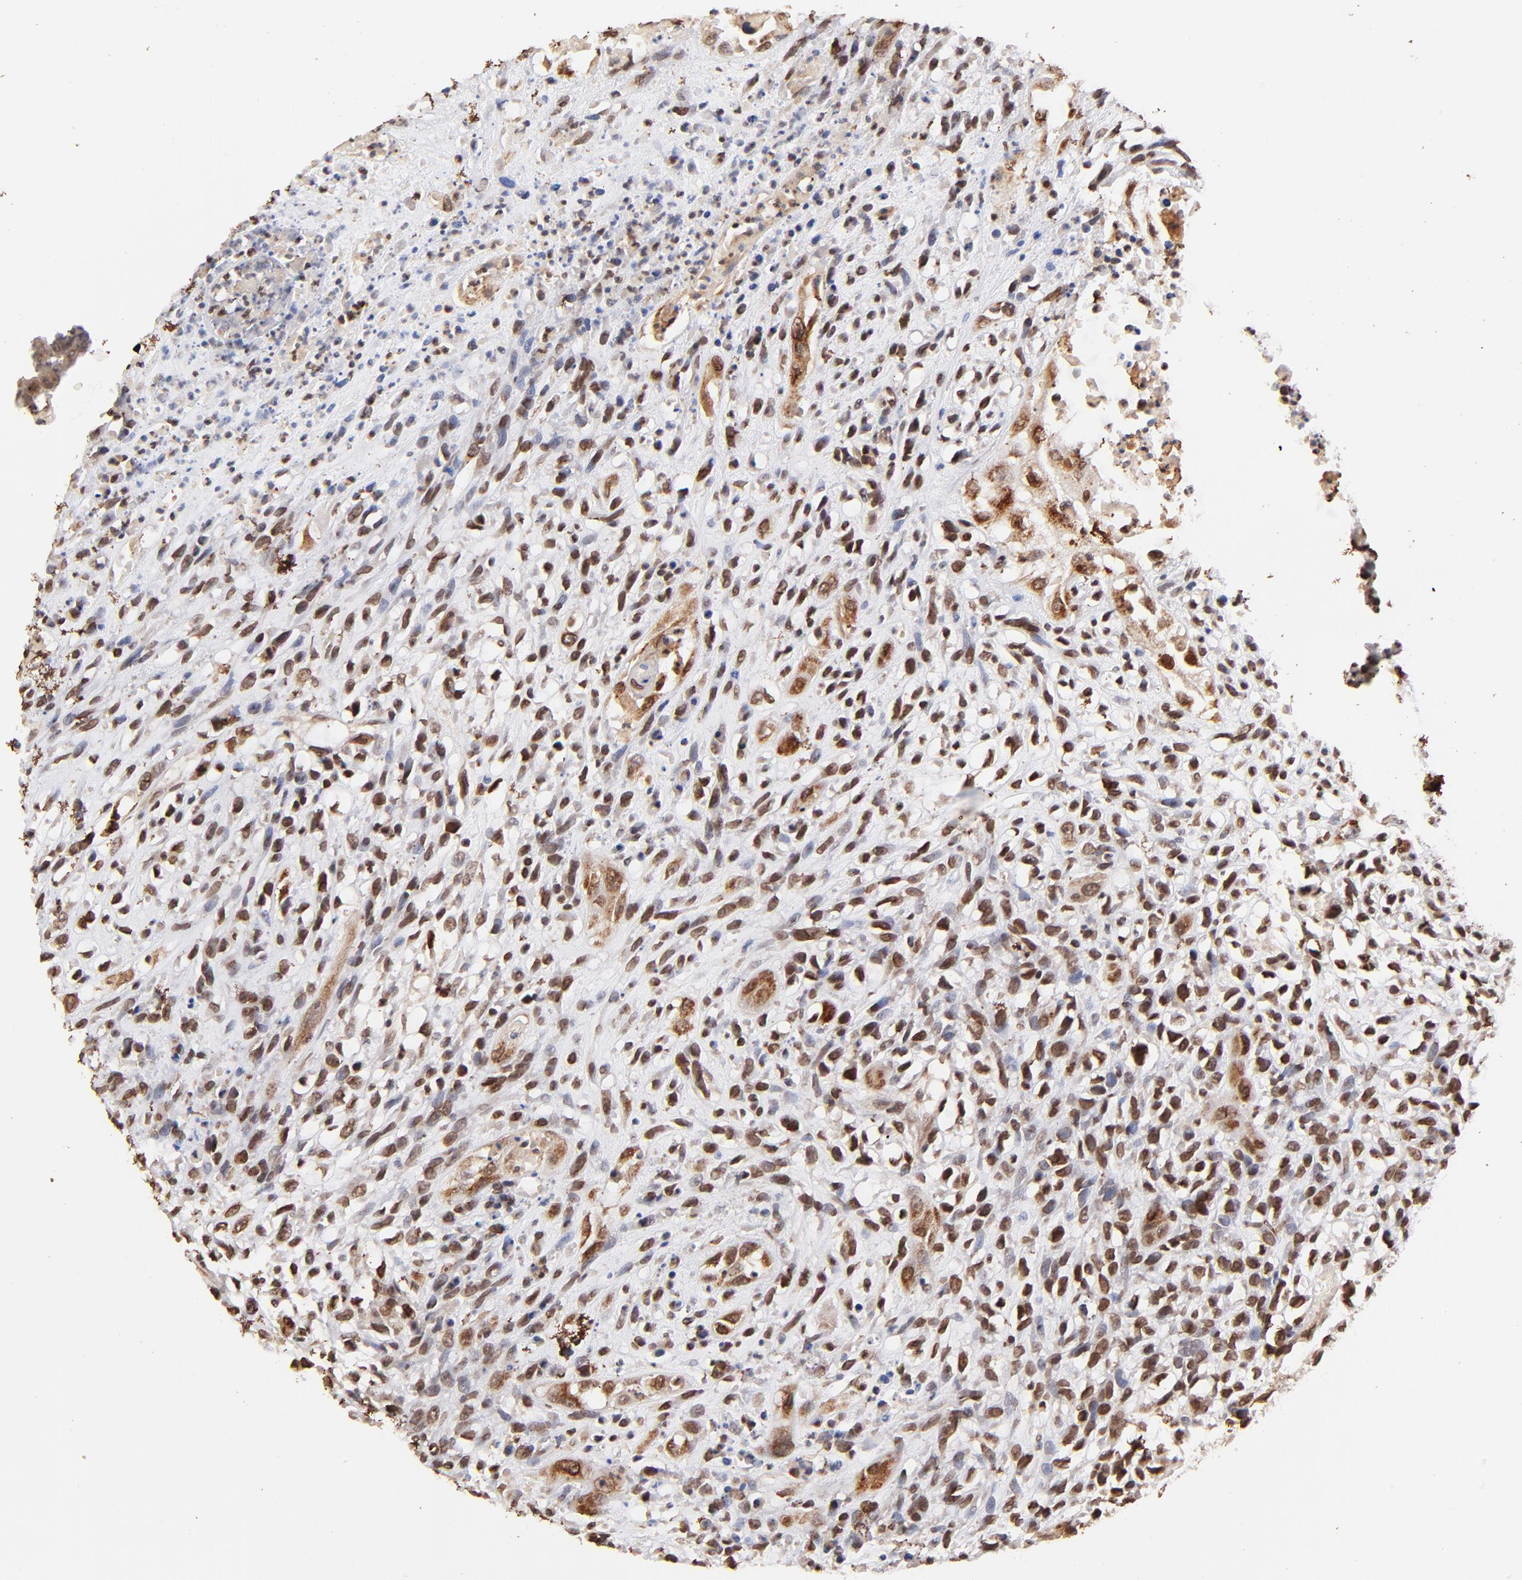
{"staining": {"intensity": "moderate", "quantity": "25%-75%", "location": "nuclear"}, "tissue": "head and neck cancer", "cell_type": "Tumor cells", "image_type": "cancer", "snomed": [{"axis": "morphology", "description": "Necrosis, NOS"}, {"axis": "morphology", "description": "Neoplasm, malignant, NOS"}, {"axis": "topography", "description": "Salivary gland"}, {"axis": "topography", "description": "Head-Neck"}], "caption": "The micrograph demonstrates a brown stain indicating the presence of a protein in the nuclear of tumor cells in head and neck cancer (malignant neoplasm).", "gene": "ZFP92", "patient": {"sex": "male", "age": 43}}